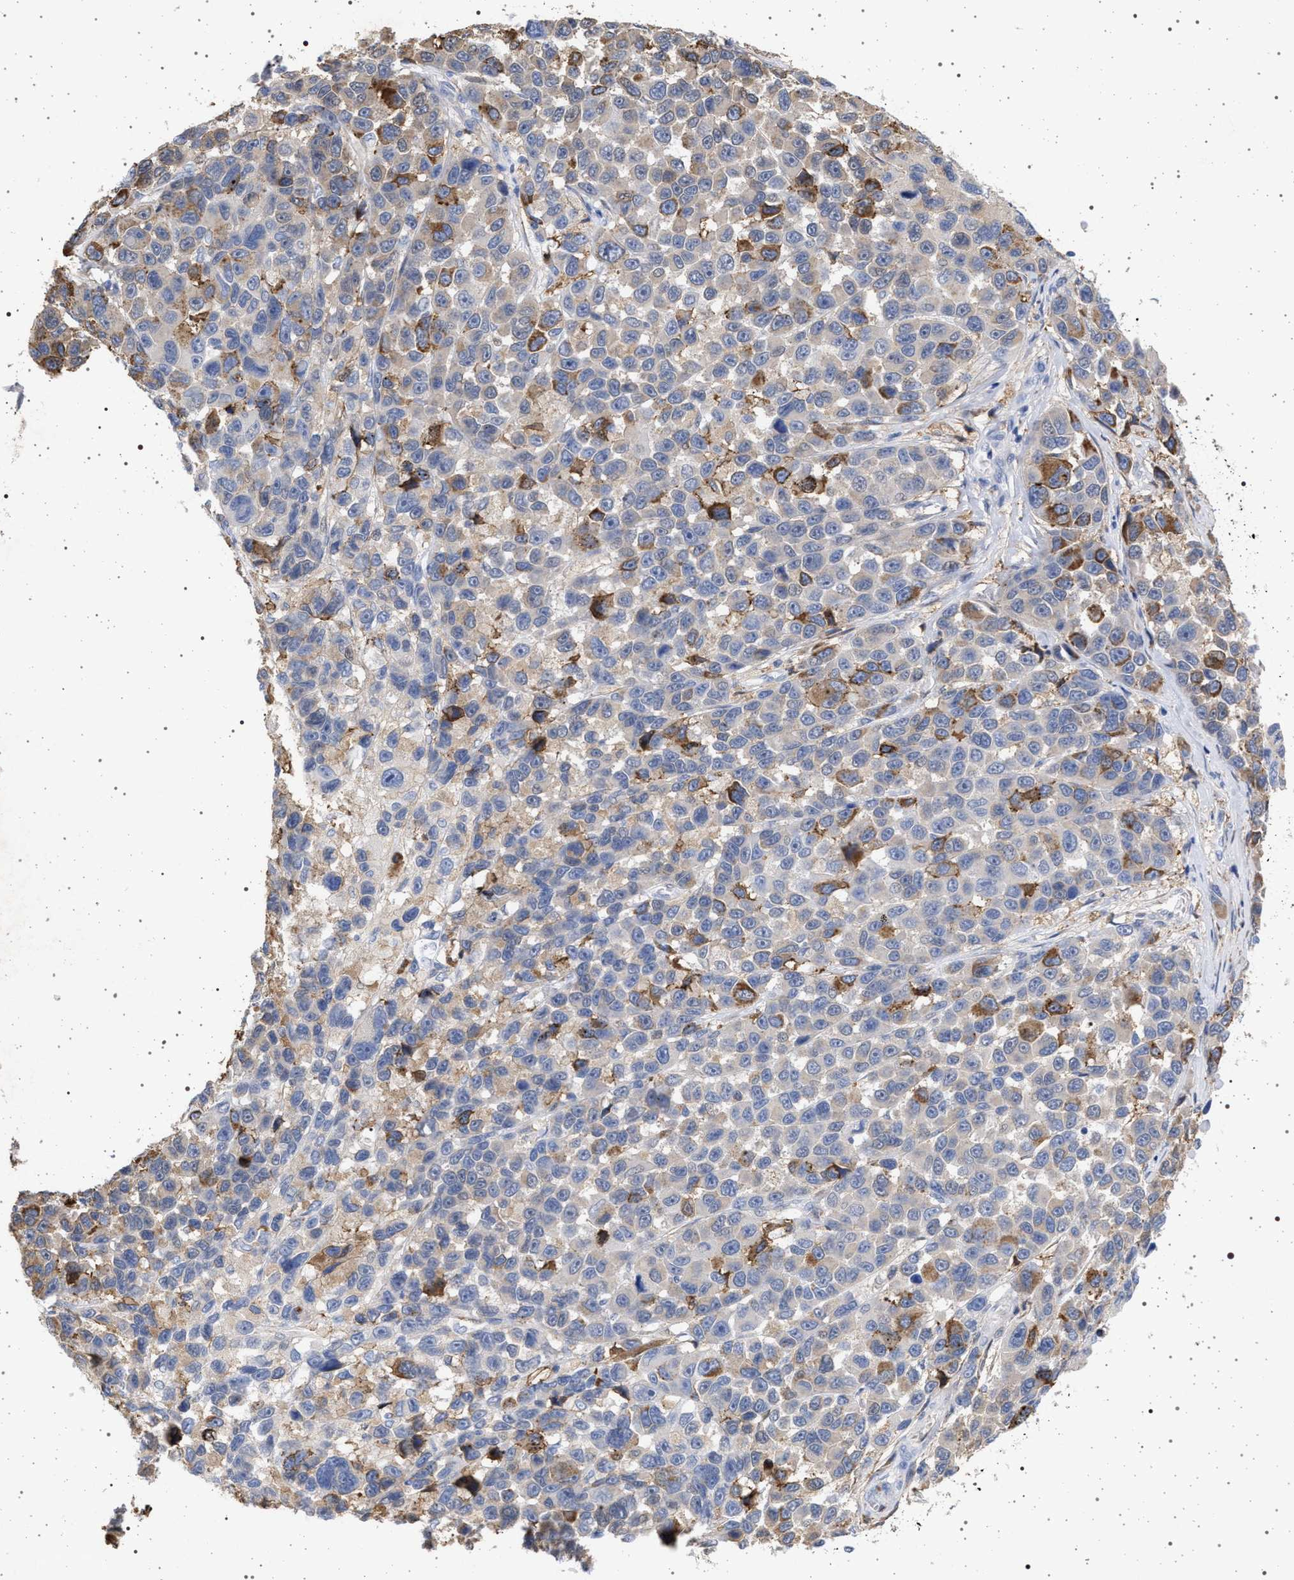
{"staining": {"intensity": "moderate", "quantity": "25%-75%", "location": "cytoplasmic/membranous"}, "tissue": "melanoma", "cell_type": "Tumor cells", "image_type": "cancer", "snomed": [{"axis": "morphology", "description": "Malignant melanoma, NOS"}, {"axis": "topography", "description": "Skin"}], "caption": "Human malignant melanoma stained with a protein marker displays moderate staining in tumor cells.", "gene": "PLG", "patient": {"sex": "male", "age": 53}}